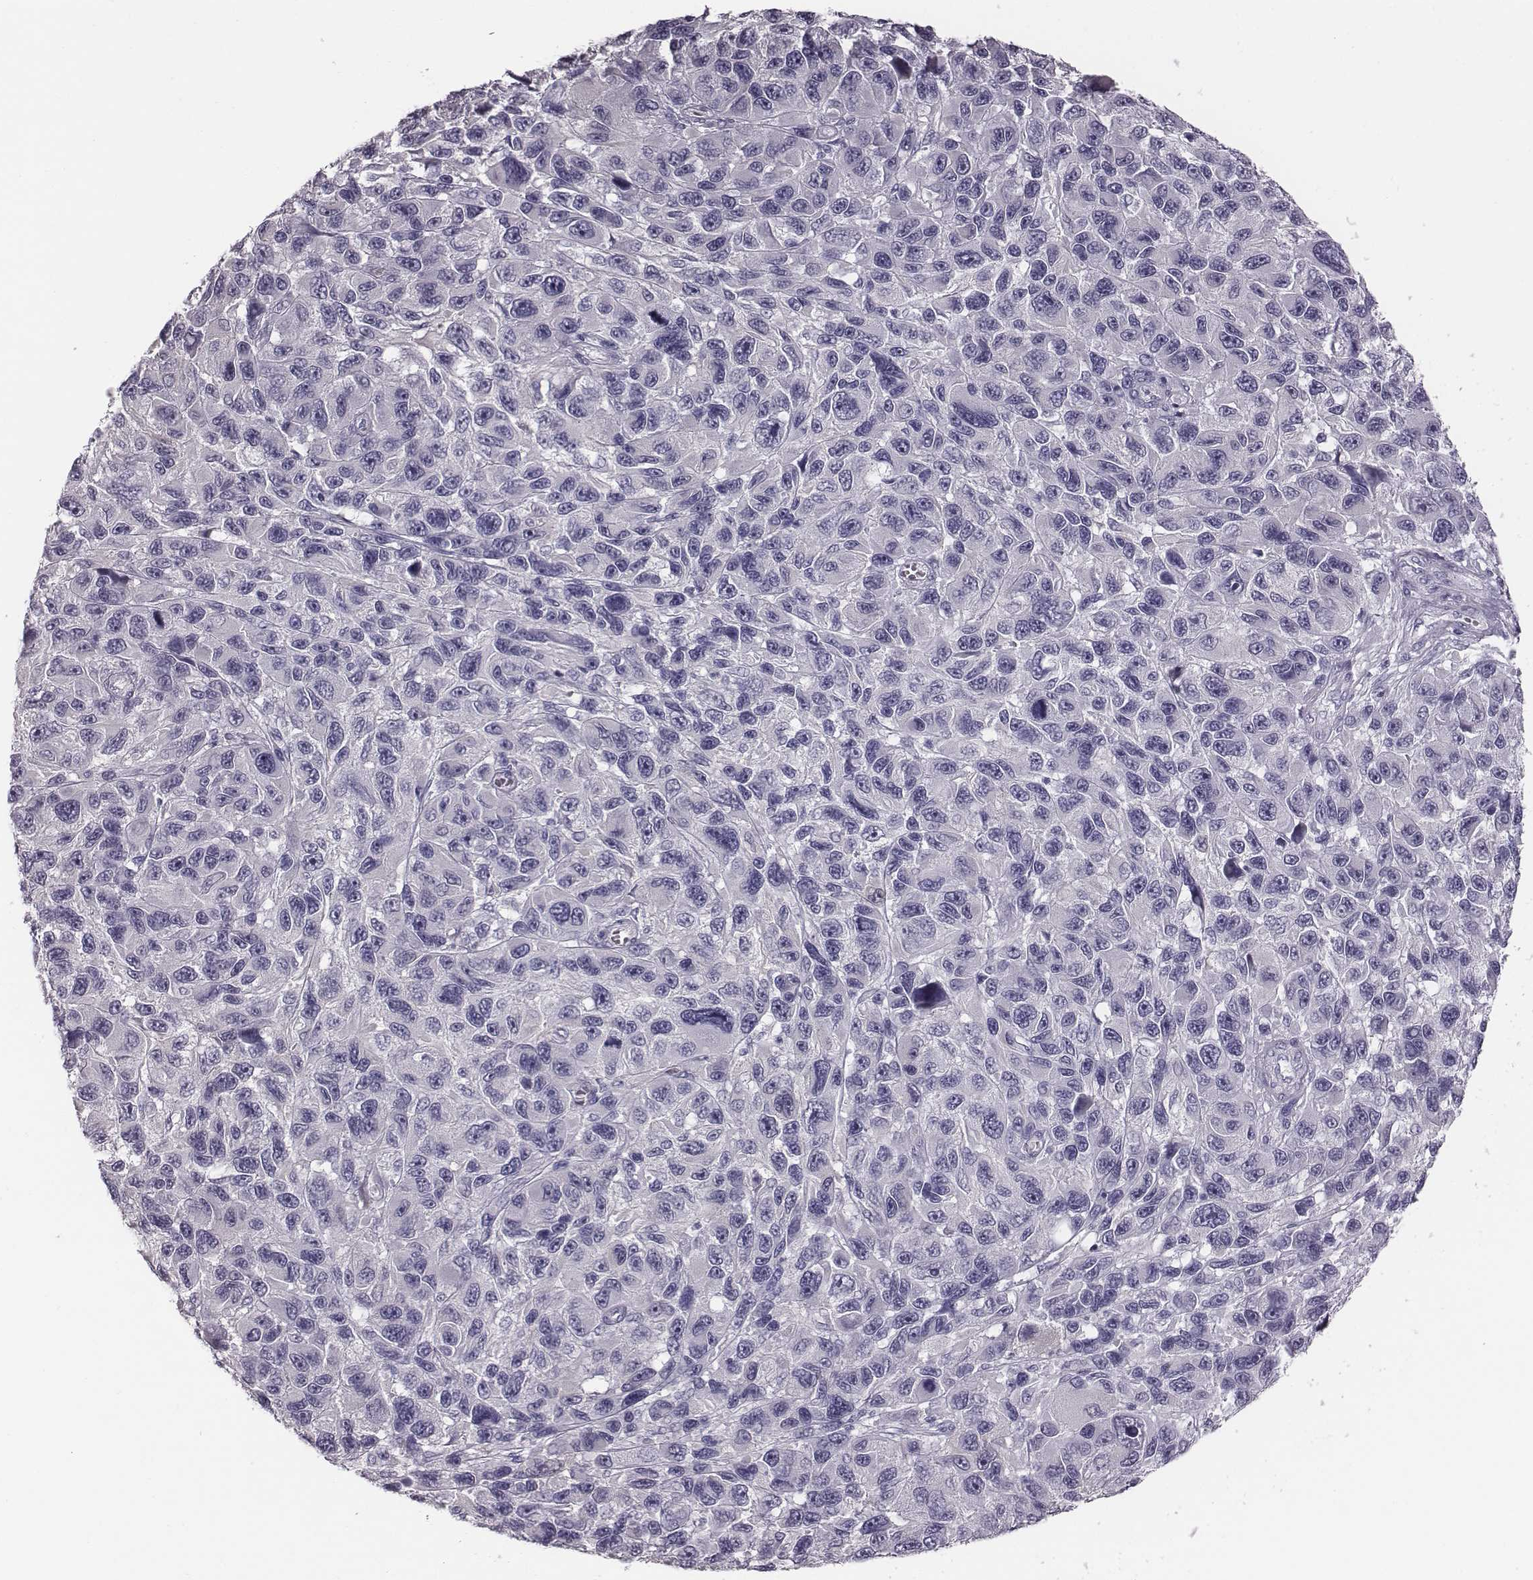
{"staining": {"intensity": "negative", "quantity": "none", "location": "none"}, "tissue": "melanoma", "cell_type": "Tumor cells", "image_type": "cancer", "snomed": [{"axis": "morphology", "description": "Malignant melanoma, NOS"}, {"axis": "topography", "description": "Skin"}], "caption": "Melanoma was stained to show a protein in brown. There is no significant expression in tumor cells.", "gene": "CRISP1", "patient": {"sex": "male", "age": 53}}